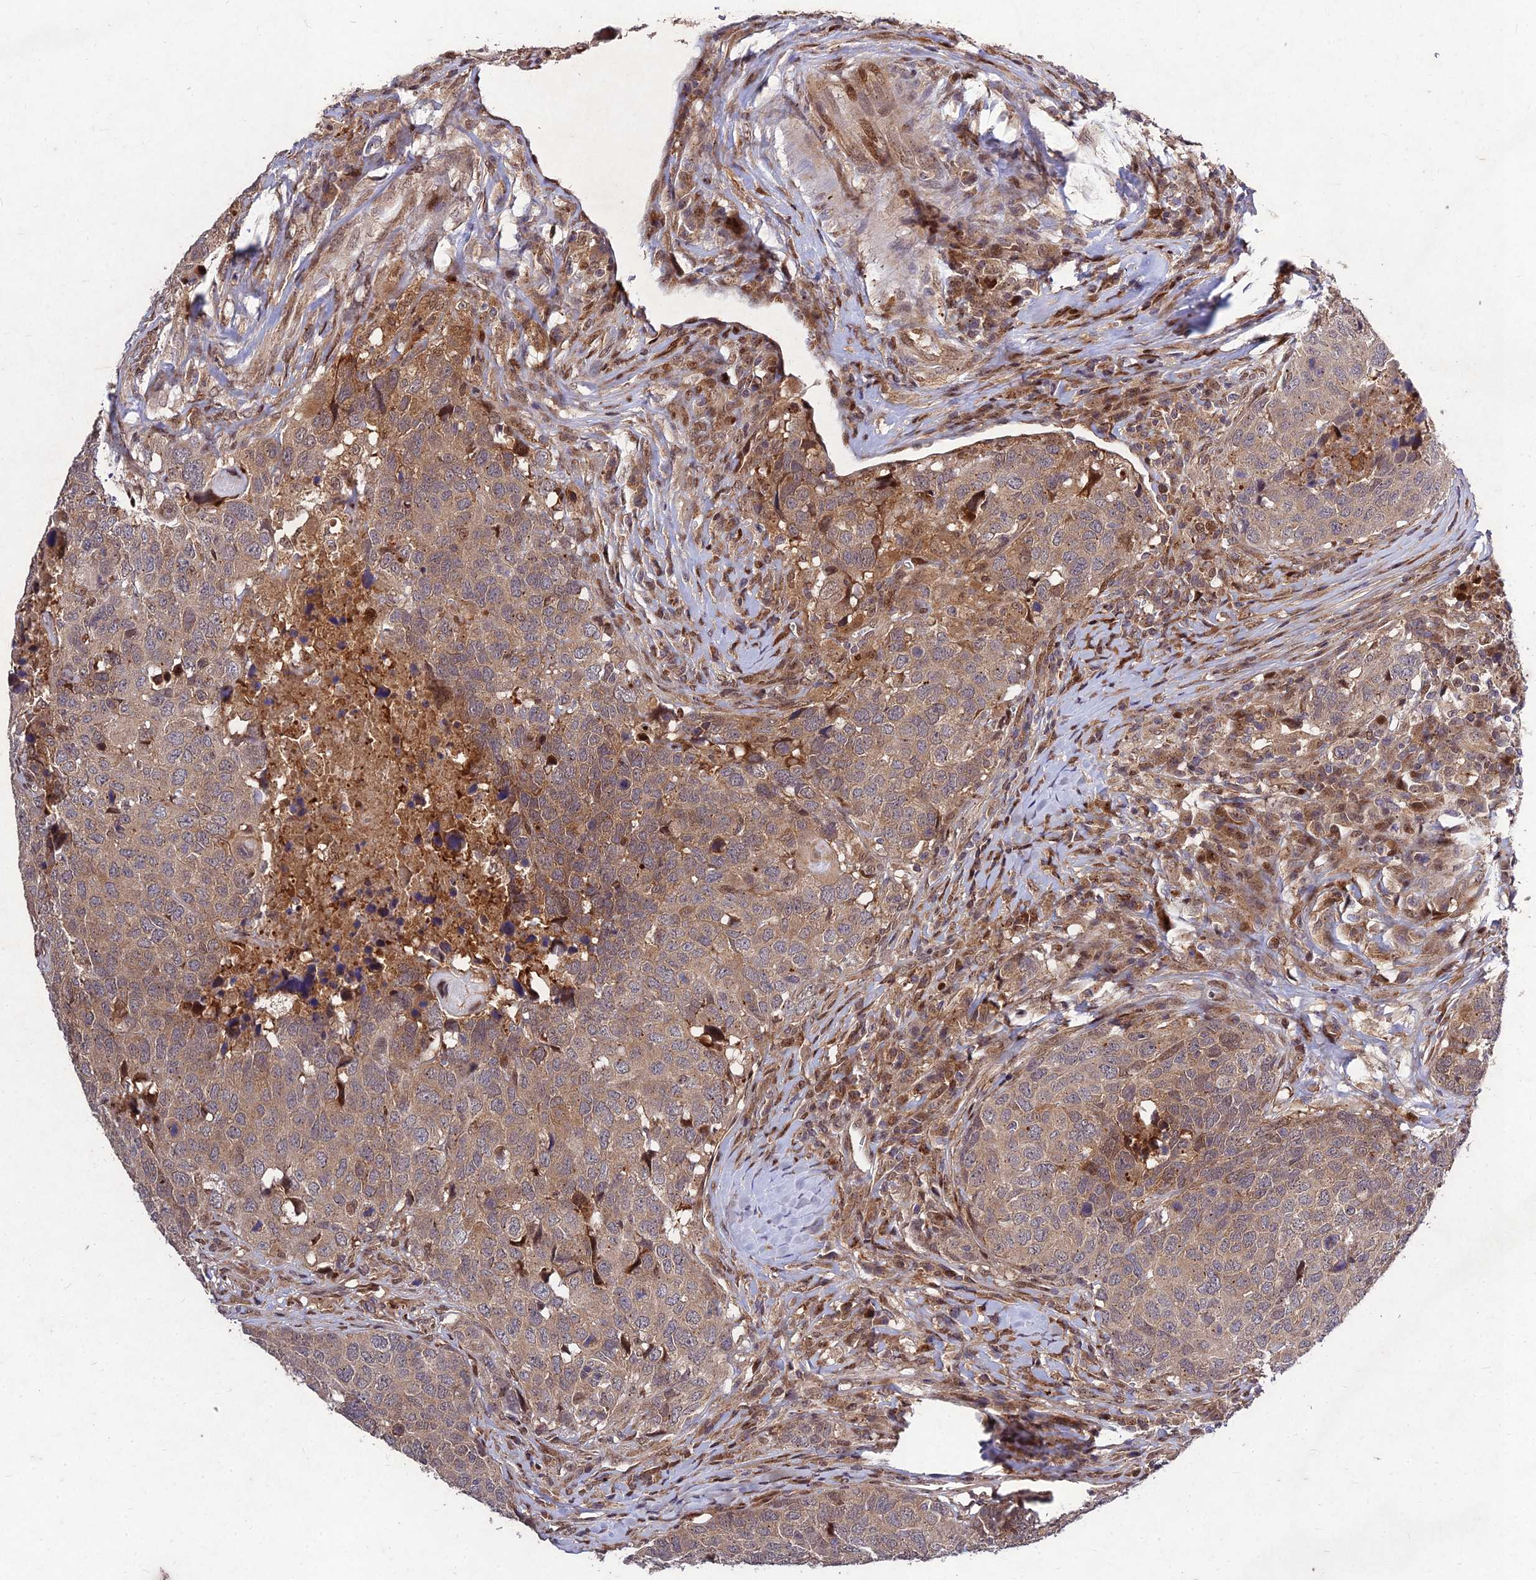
{"staining": {"intensity": "weak", "quantity": ">75%", "location": "cytoplasmic/membranous"}, "tissue": "head and neck cancer", "cell_type": "Tumor cells", "image_type": "cancer", "snomed": [{"axis": "morphology", "description": "Squamous cell carcinoma, NOS"}, {"axis": "topography", "description": "Head-Neck"}], "caption": "Immunohistochemistry (IHC) histopathology image of neoplastic tissue: human squamous cell carcinoma (head and neck) stained using immunohistochemistry (IHC) shows low levels of weak protein expression localized specifically in the cytoplasmic/membranous of tumor cells, appearing as a cytoplasmic/membranous brown color.", "gene": "MKKS", "patient": {"sex": "male", "age": 66}}